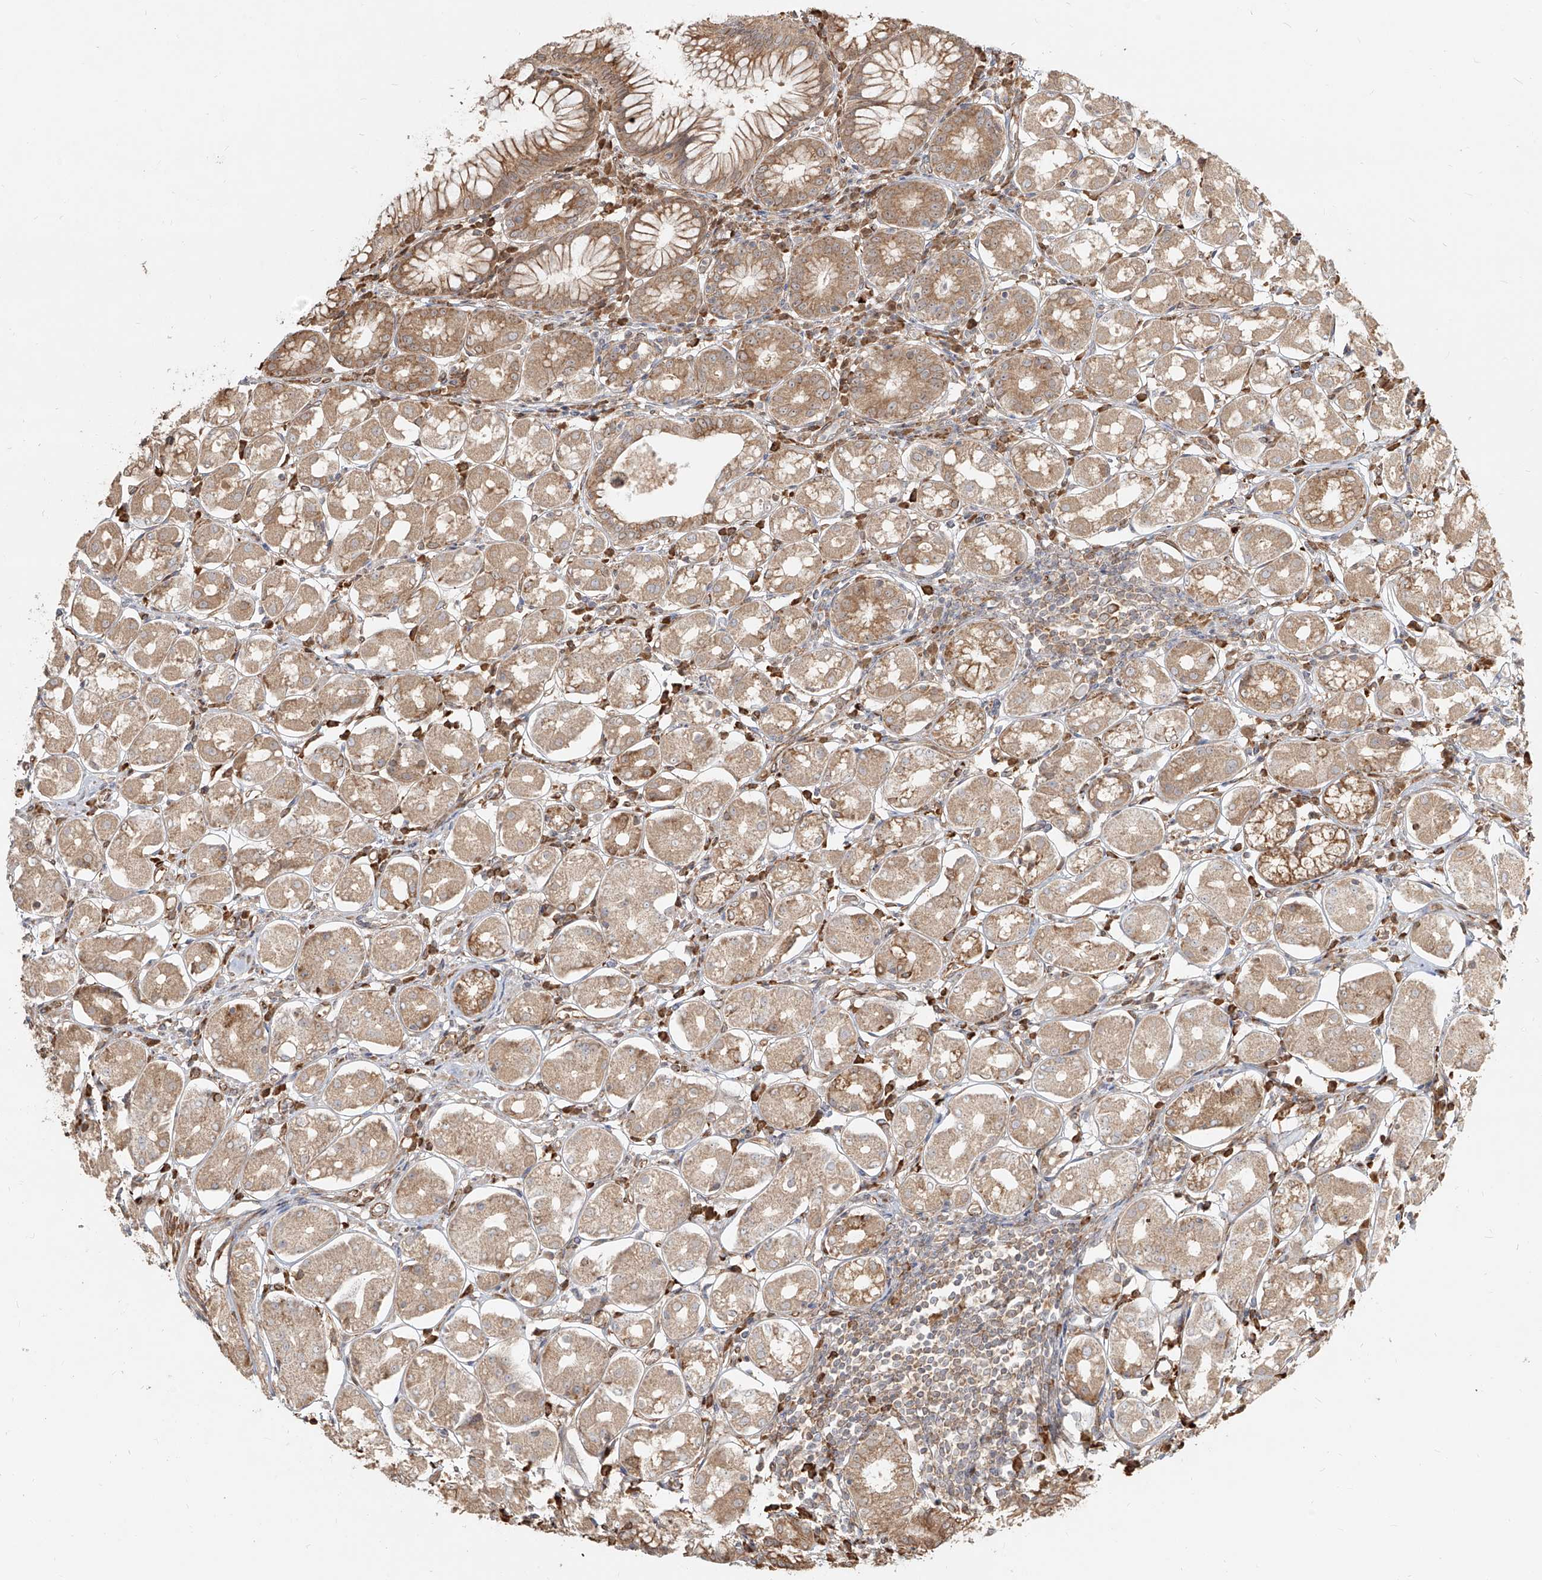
{"staining": {"intensity": "moderate", "quantity": ">75%", "location": "cytoplasmic/membranous"}, "tissue": "stomach", "cell_type": "Glandular cells", "image_type": "normal", "snomed": [{"axis": "morphology", "description": "Normal tissue, NOS"}, {"axis": "topography", "description": "Stomach, lower"}], "caption": "DAB (3,3'-diaminobenzidine) immunohistochemical staining of unremarkable human stomach exhibits moderate cytoplasmic/membranous protein staining in approximately >75% of glandular cells.", "gene": "UBE2K", "patient": {"sex": "female", "age": 56}}